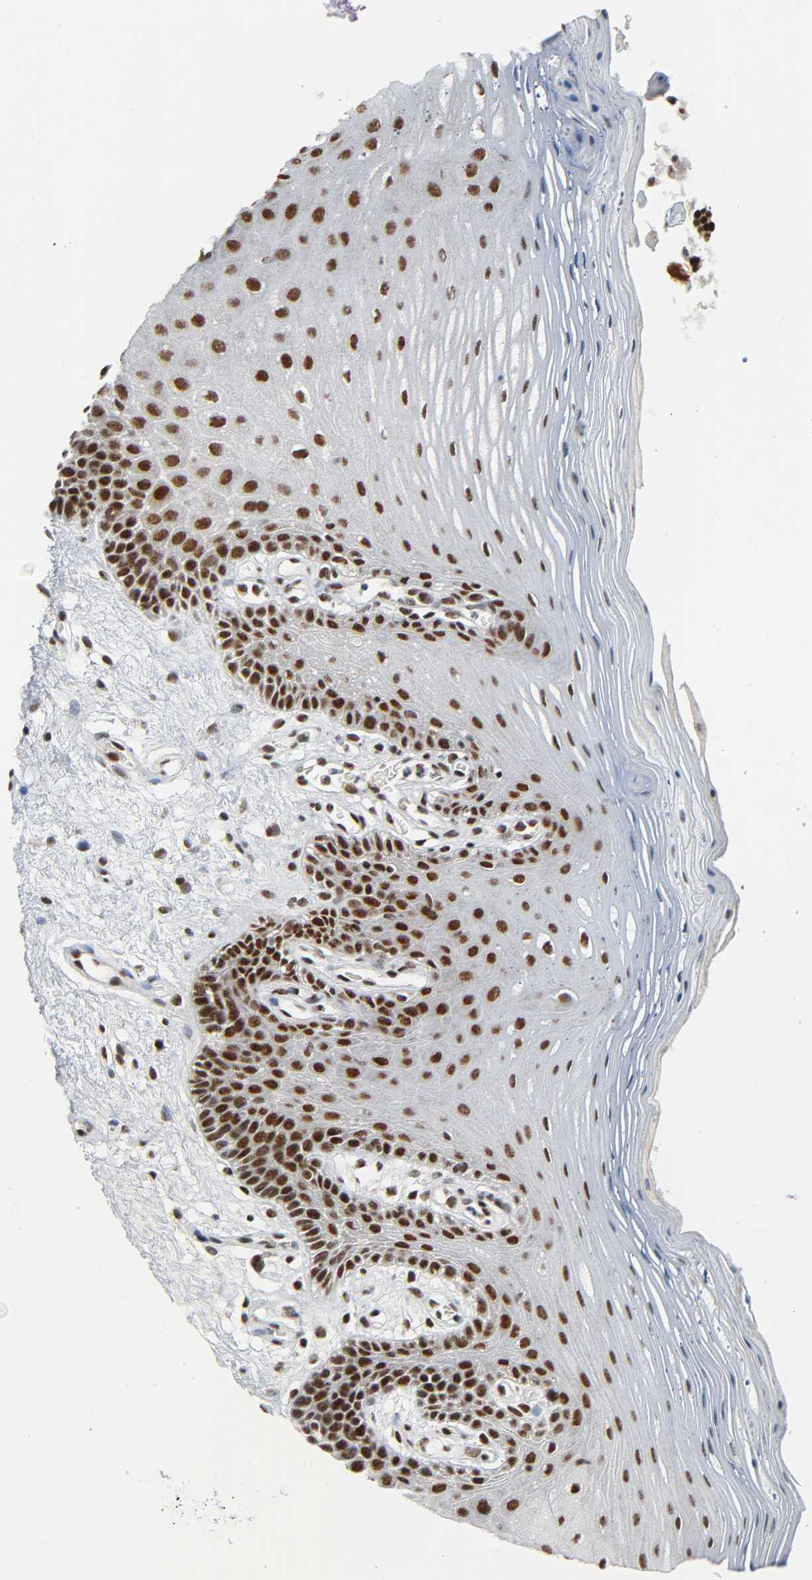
{"staining": {"intensity": "strong", "quantity": ">75%", "location": "nuclear"}, "tissue": "oral mucosa", "cell_type": "Squamous epithelial cells", "image_type": "normal", "snomed": [{"axis": "morphology", "description": "Normal tissue, NOS"}, {"axis": "morphology", "description": "Squamous cell carcinoma, NOS"}, {"axis": "topography", "description": "Skeletal muscle"}, {"axis": "topography", "description": "Oral tissue"}, {"axis": "topography", "description": "Head-Neck"}], "caption": "A photomicrograph of human oral mucosa stained for a protein displays strong nuclear brown staining in squamous epithelial cells. Immunohistochemistry (ihc) stains the protein in brown and the nuclei are stained blue.", "gene": "CDK9", "patient": {"sex": "male", "age": 71}}